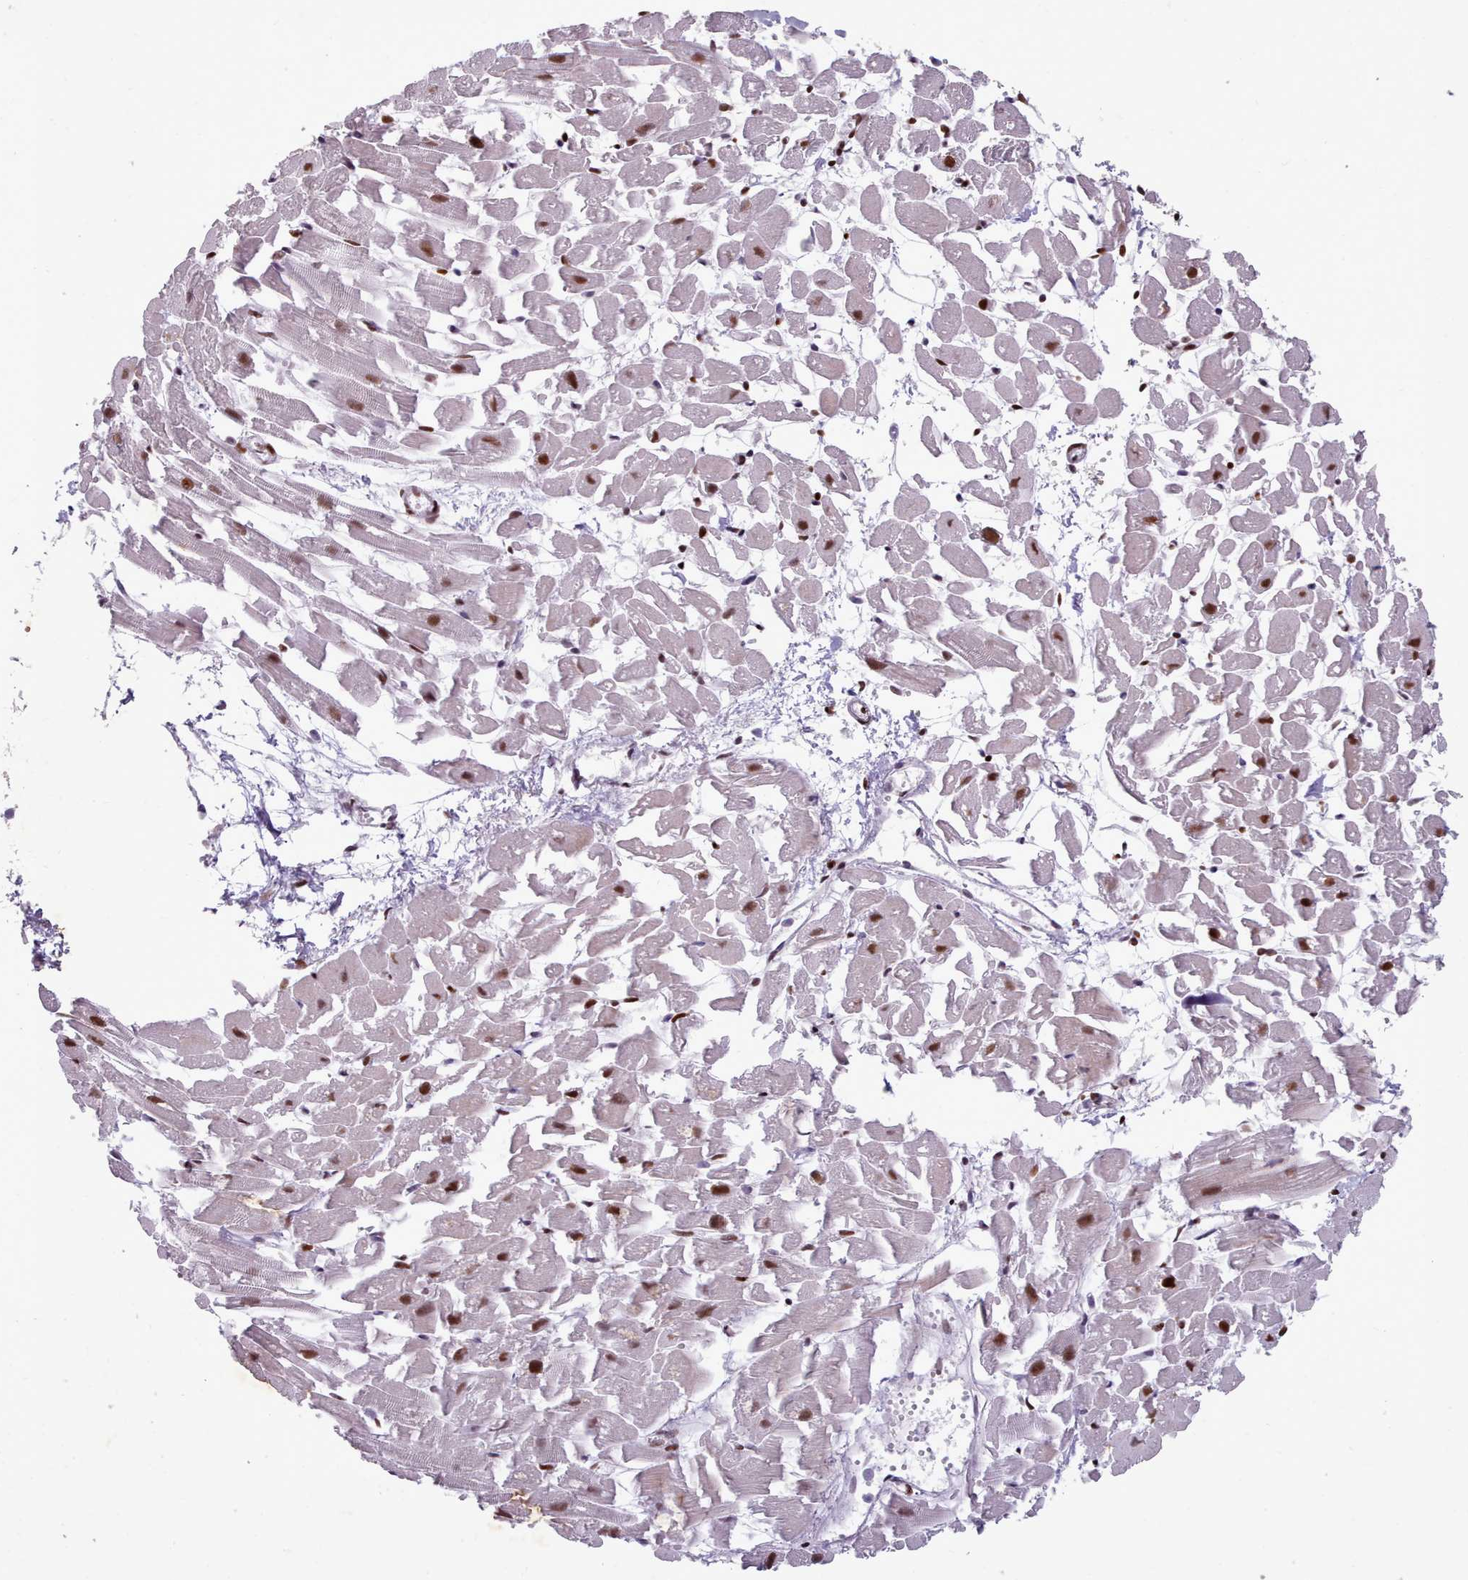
{"staining": {"intensity": "moderate", "quantity": ">75%", "location": "cytoplasmic/membranous,nuclear"}, "tissue": "heart muscle", "cell_type": "Cardiomyocytes", "image_type": "normal", "snomed": [{"axis": "morphology", "description": "Normal tissue, NOS"}, {"axis": "topography", "description": "Heart"}], "caption": "Immunohistochemical staining of benign human heart muscle displays moderate cytoplasmic/membranous,nuclear protein staining in approximately >75% of cardiomyocytes.", "gene": "KCNT2", "patient": {"sex": "female", "age": 64}}